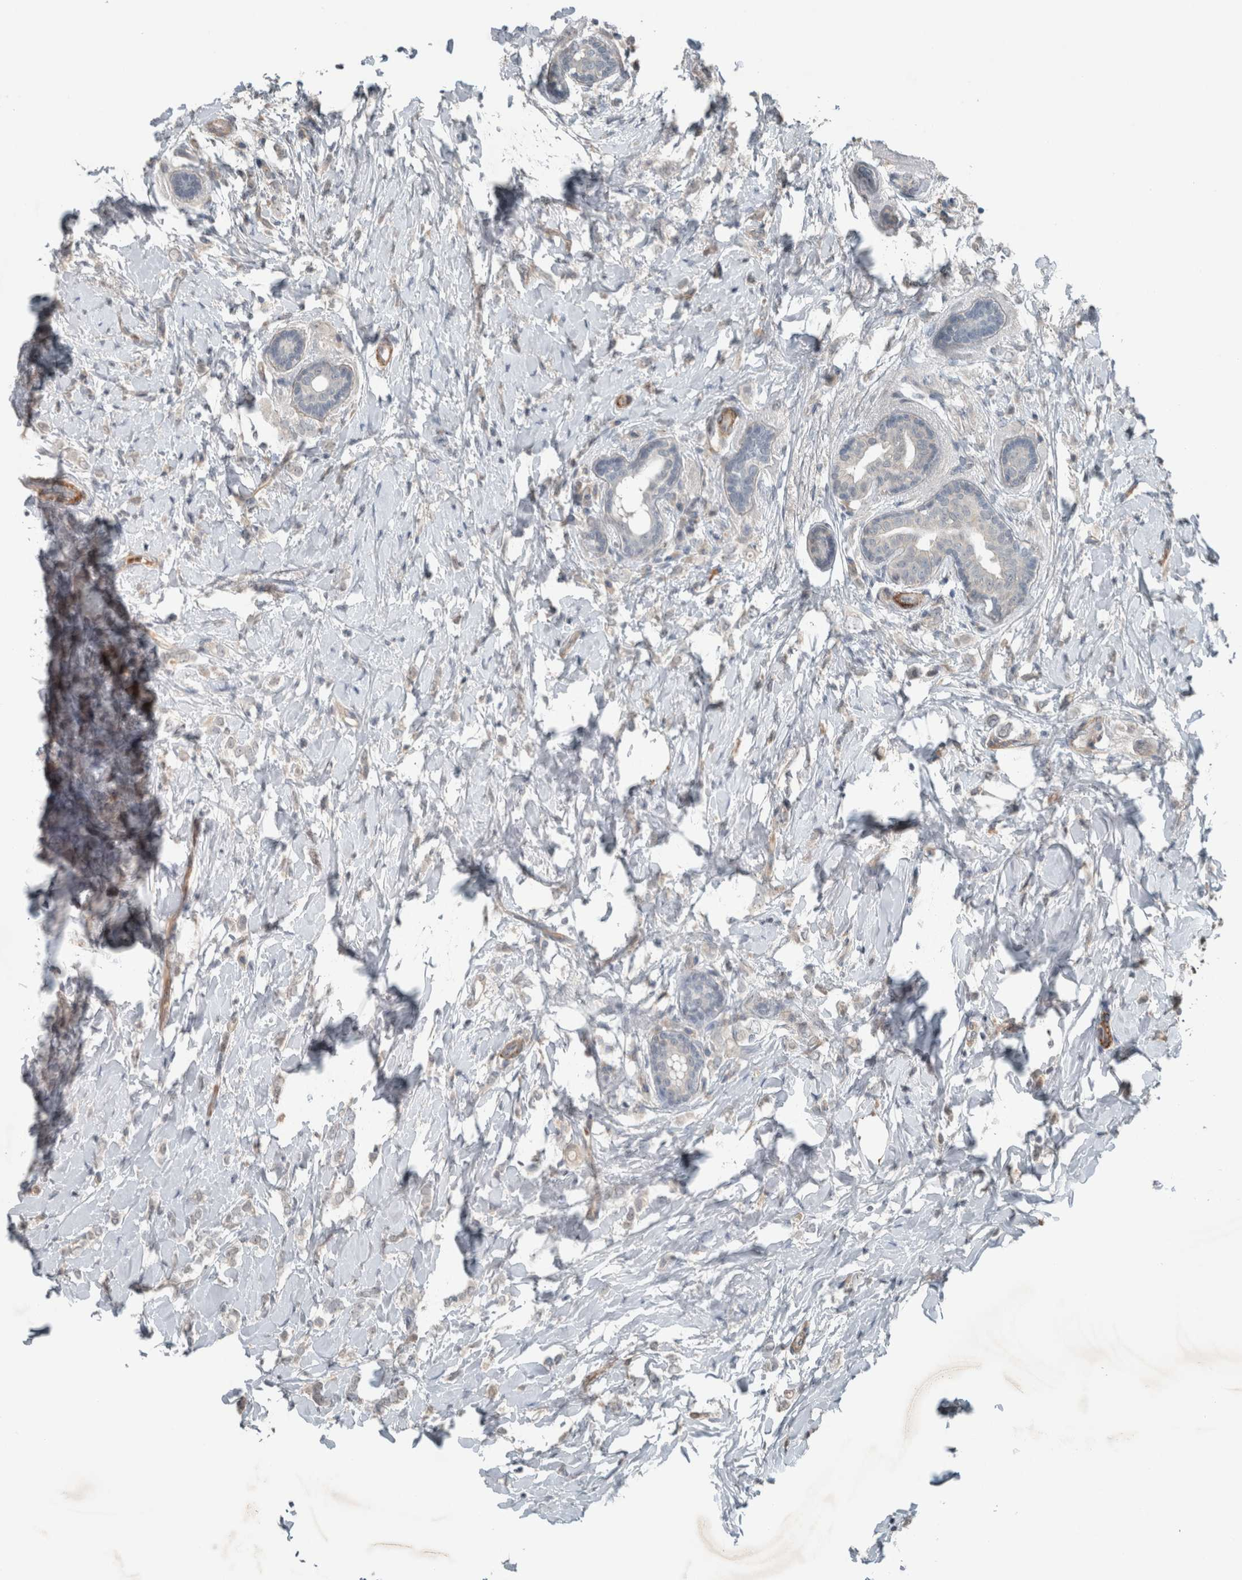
{"staining": {"intensity": "negative", "quantity": "none", "location": "none"}, "tissue": "breast cancer", "cell_type": "Tumor cells", "image_type": "cancer", "snomed": [{"axis": "morphology", "description": "Normal tissue, NOS"}, {"axis": "morphology", "description": "Lobular carcinoma"}, {"axis": "topography", "description": "Breast"}], "caption": "The photomicrograph displays no significant expression in tumor cells of breast lobular carcinoma.", "gene": "JADE2", "patient": {"sex": "female", "age": 47}}